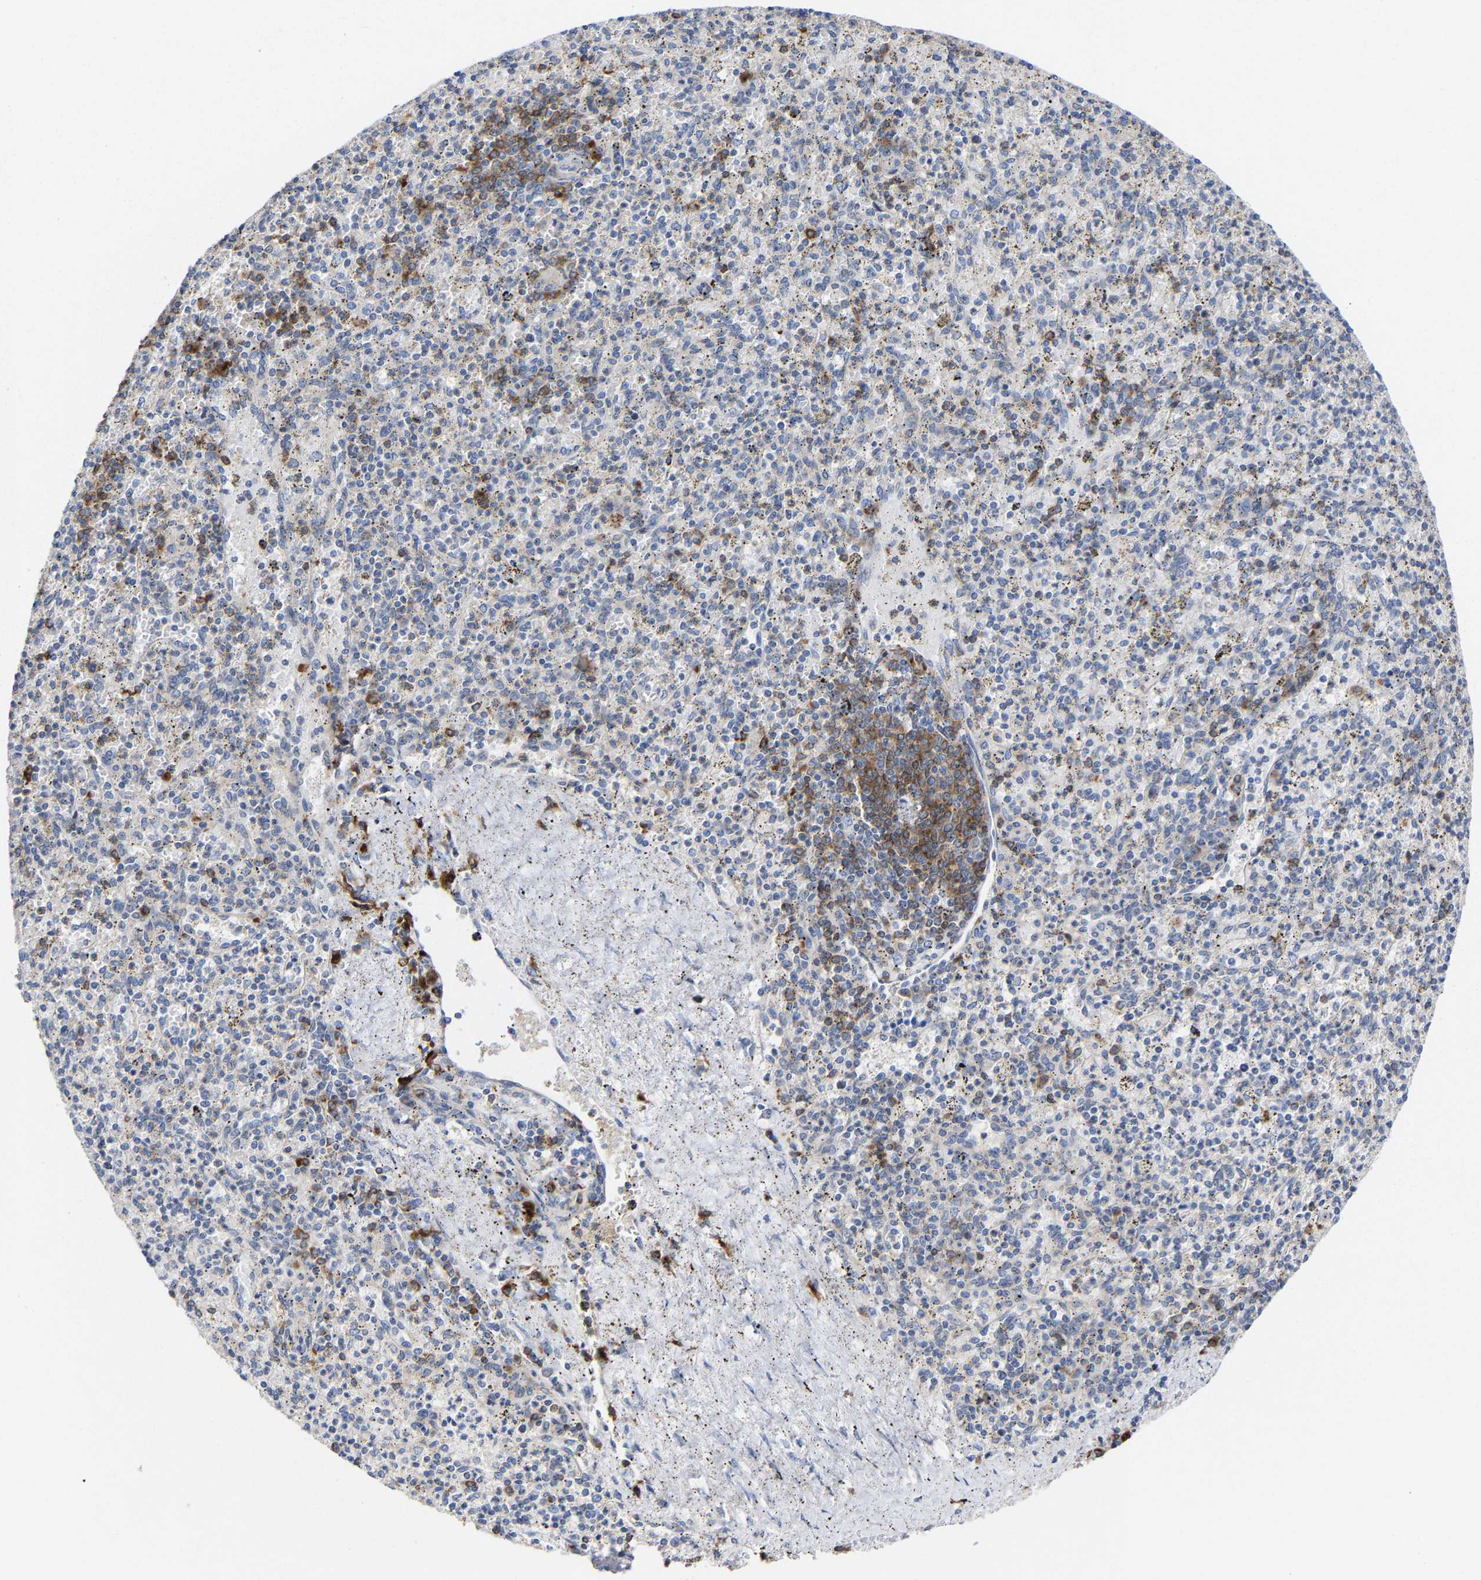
{"staining": {"intensity": "strong", "quantity": "<25%", "location": "cytoplasmic/membranous"}, "tissue": "spleen", "cell_type": "Cells in red pulp", "image_type": "normal", "snomed": [{"axis": "morphology", "description": "Normal tissue, NOS"}, {"axis": "topography", "description": "Spleen"}], "caption": "This is an image of immunohistochemistry (IHC) staining of unremarkable spleen, which shows strong staining in the cytoplasmic/membranous of cells in red pulp.", "gene": "PPP1R15A", "patient": {"sex": "male", "age": 72}}